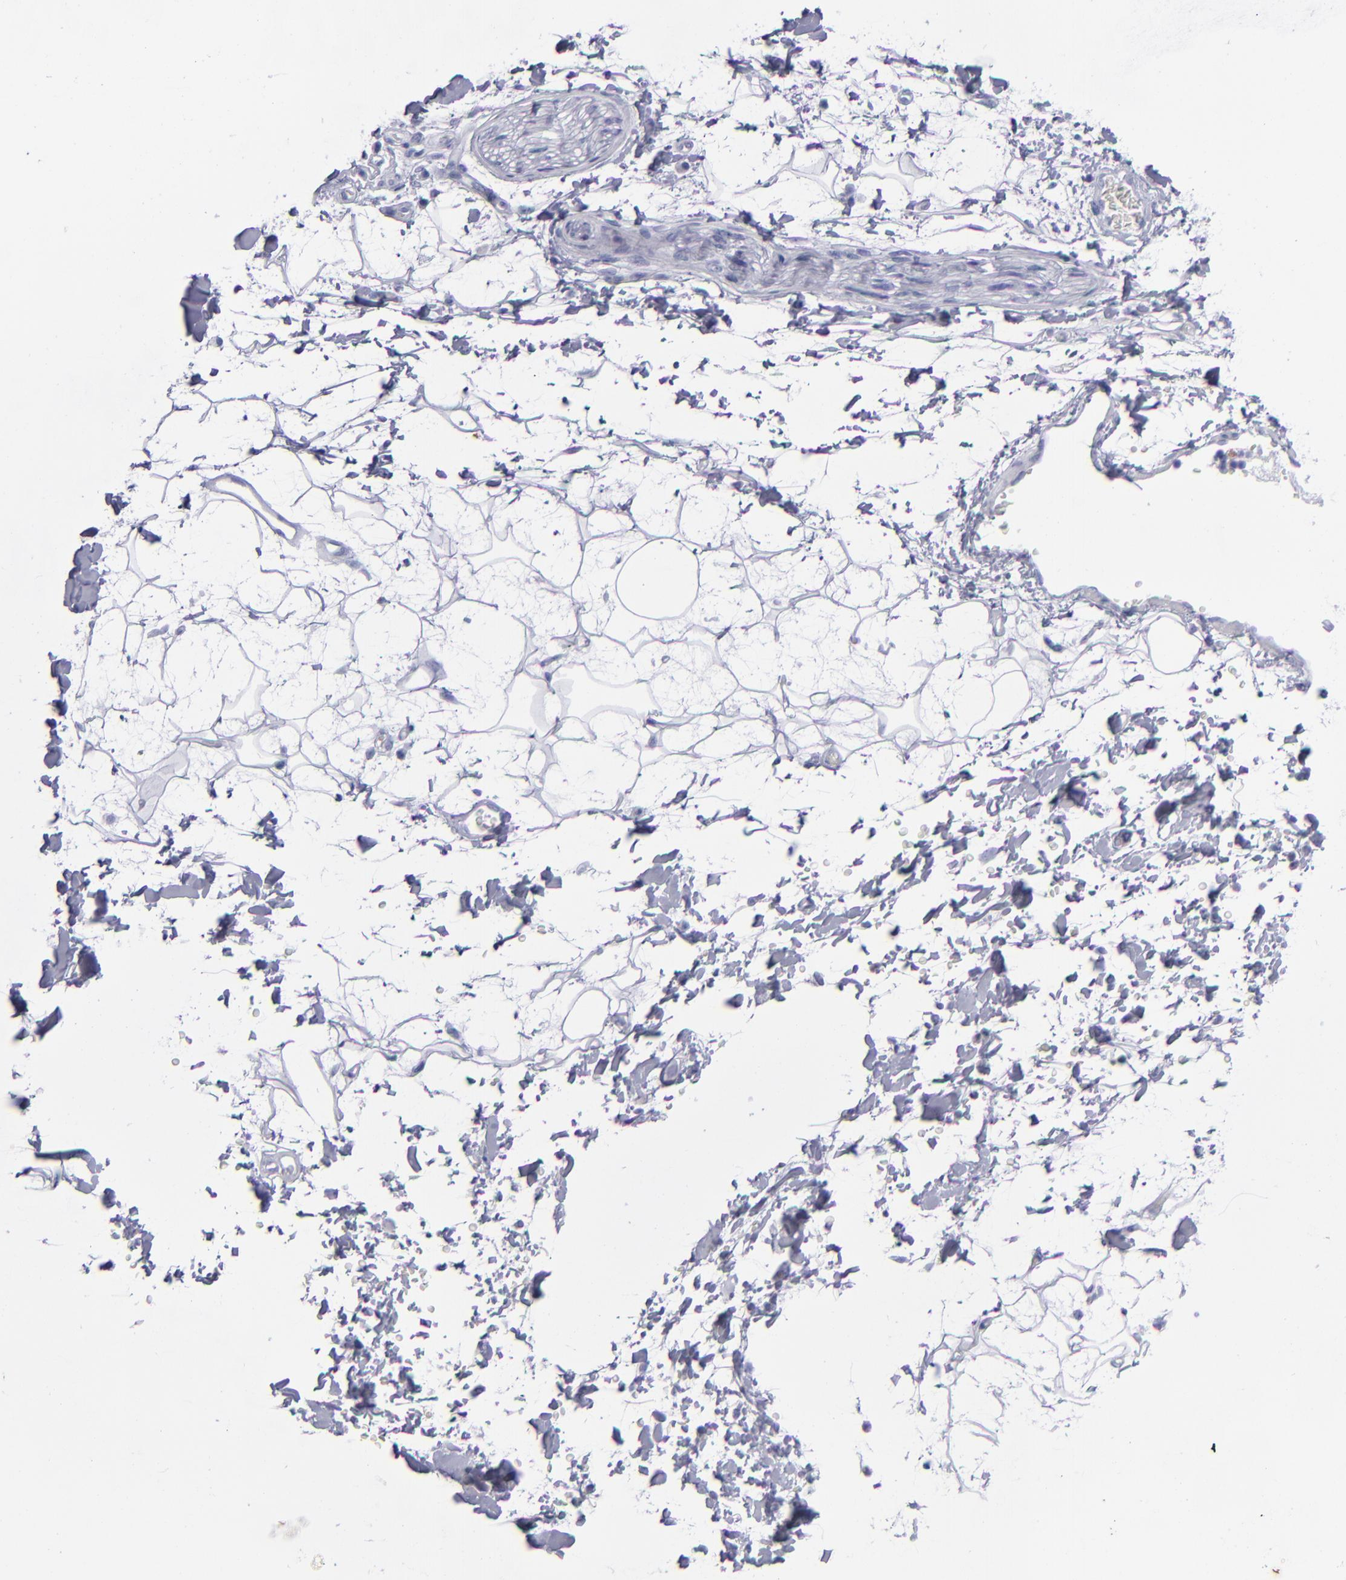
{"staining": {"intensity": "negative", "quantity": "none", "location": "none"}, "tissue": "adipose tissue", "cell_type": "Adipocytes", "image_type": "normal", "snomed": [{"axis": "morphology", "description": "Normal tissue, NOS"}, {"axis": "topography", "description": "Soft tissue"}], "caption": "High power microscopy histopathology image of an immunohistochemistry image of unremarkable adipose tissue, revealing no significant expression in adipocytes. (DAB (3,3'-diaminobenzidine) immunohistochemistry visualized using brightfield microscopy, high magnification).", "gene": "AURKA", "patient": {"sex": "male", "age": 72}}